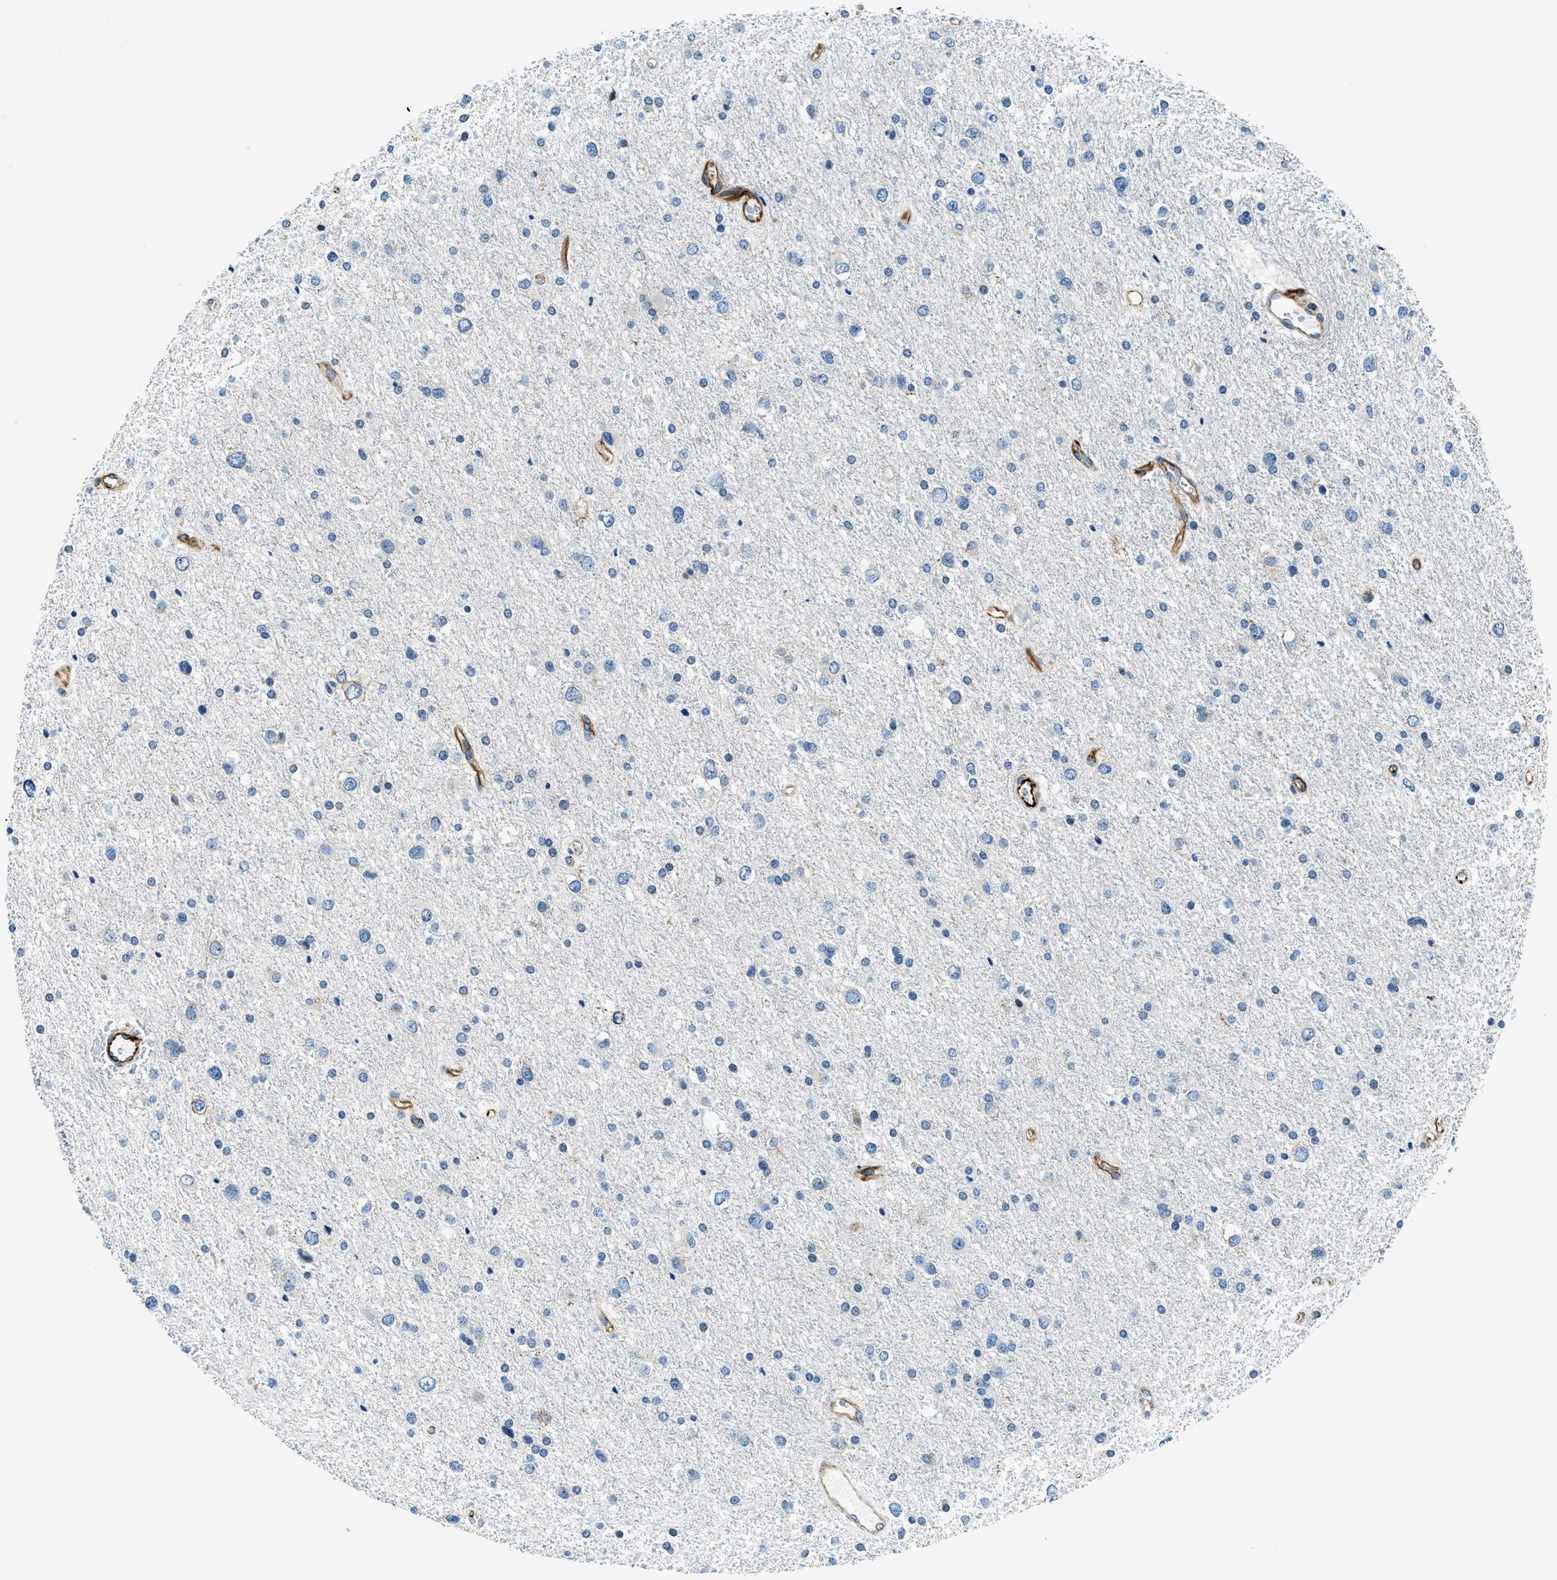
{"staining": {"intensity": "negative", "quantity": "none", "location": "none"}, "tissue": "glioma", "cell_type": "Tumor cells", "image_type": "cancer", "snomed": [{"axis": "morphology", "description": "Glioma, malignant, Low grade"}, {"axis": "topography", "description": "Brain"}], "caption": "Tumor cells show no significant expression in glioma.", "gene": "GNS", "patient": {"sex": "female", "age": 37}}